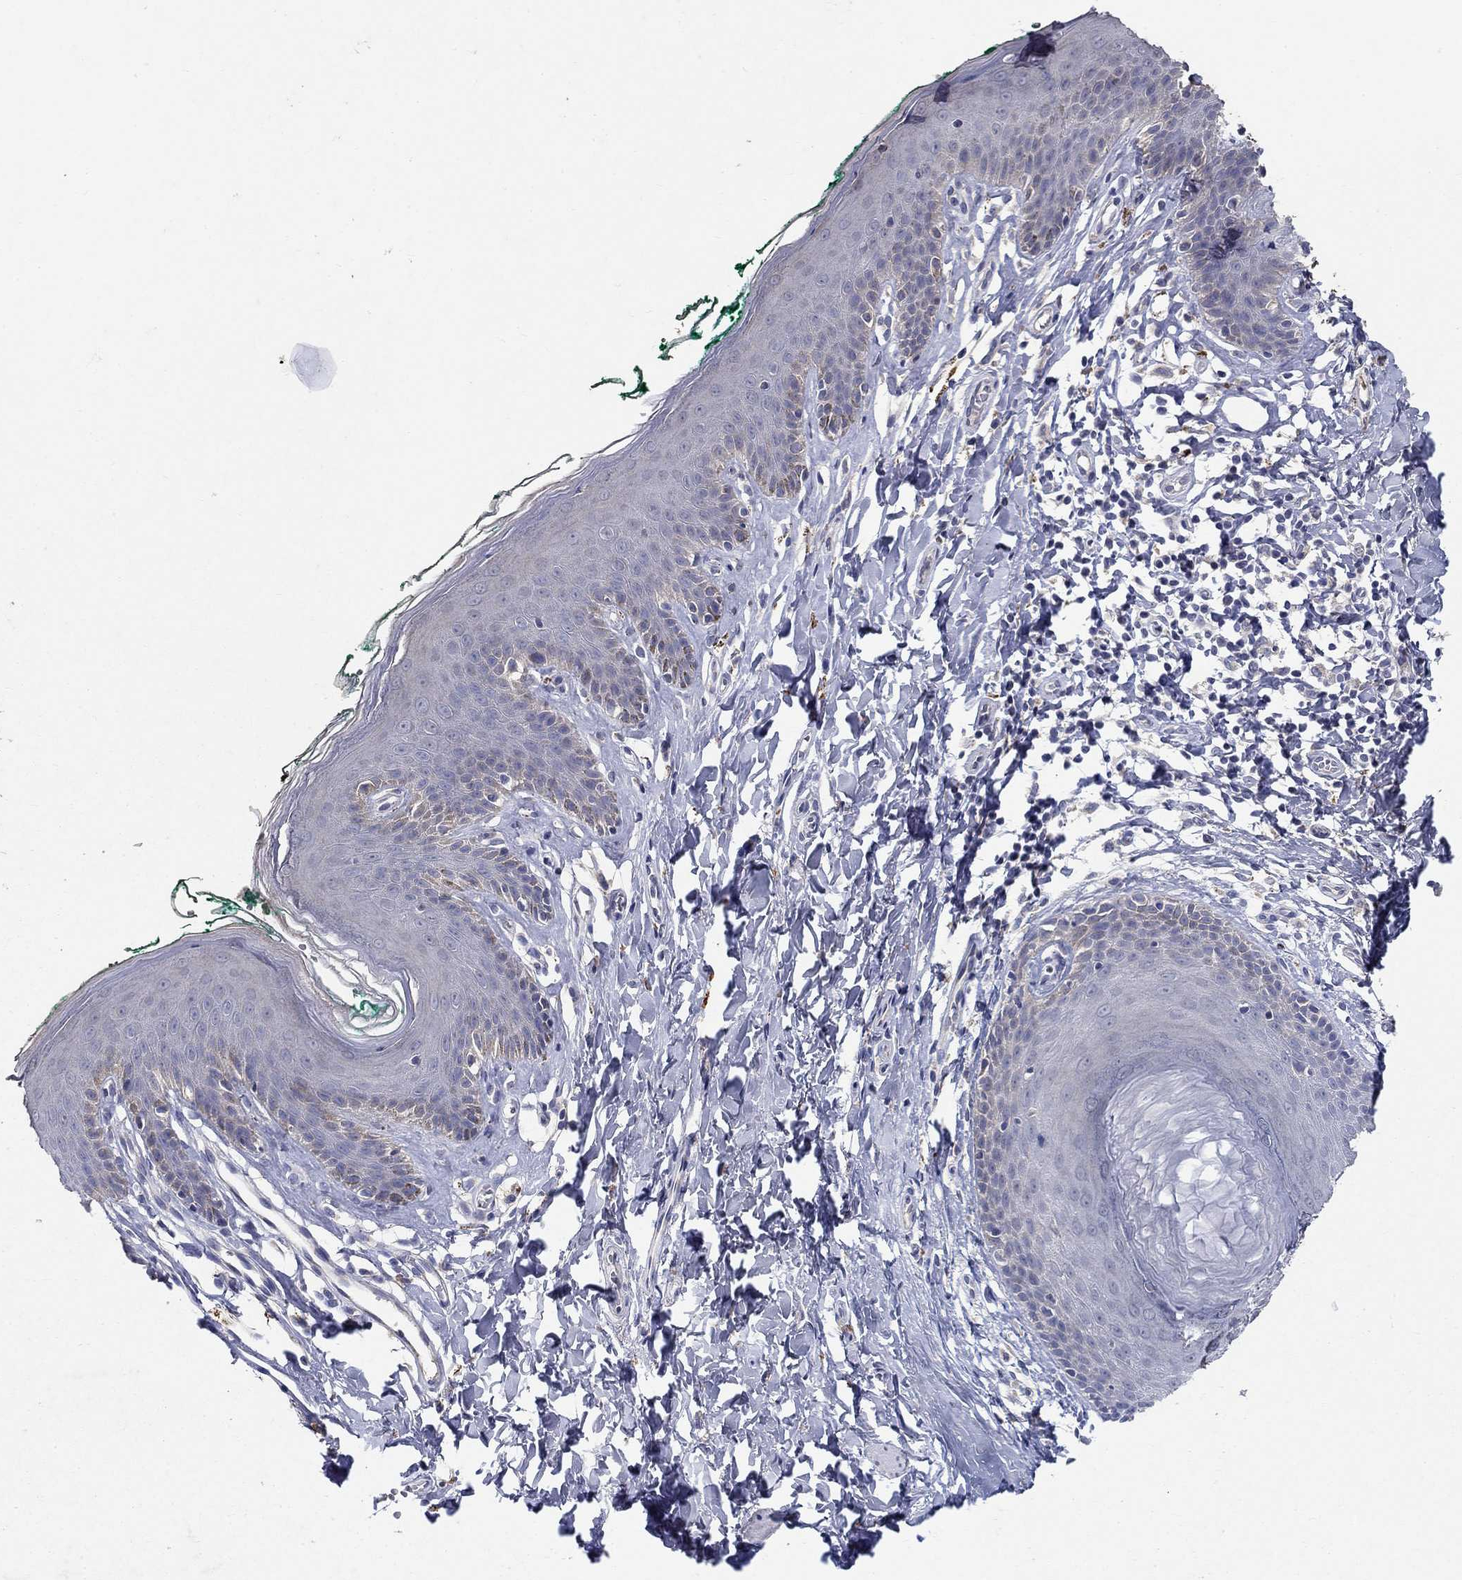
{"staining": {"intensity": "negative", "quantity": "none", "location": "none"}, "tissue": "skin", "cell_type": "Epidermal cells", "image_type": "normal", "snomed": [{"axis": "morphology", "description": "Normal tissue, NOS"}, {"axis": "topography", "description": "Vulva"}], "caption": "The micrograph reveals no significant staining in epidermal cells of skin. The staining was performed using DAB to visualize the protein expression in brown, while the nuclei were stained in blue with hematoxylin (Magnification: 20x).", "gene": "PROZ", "patient": {"sex": "female", "age": 66}}